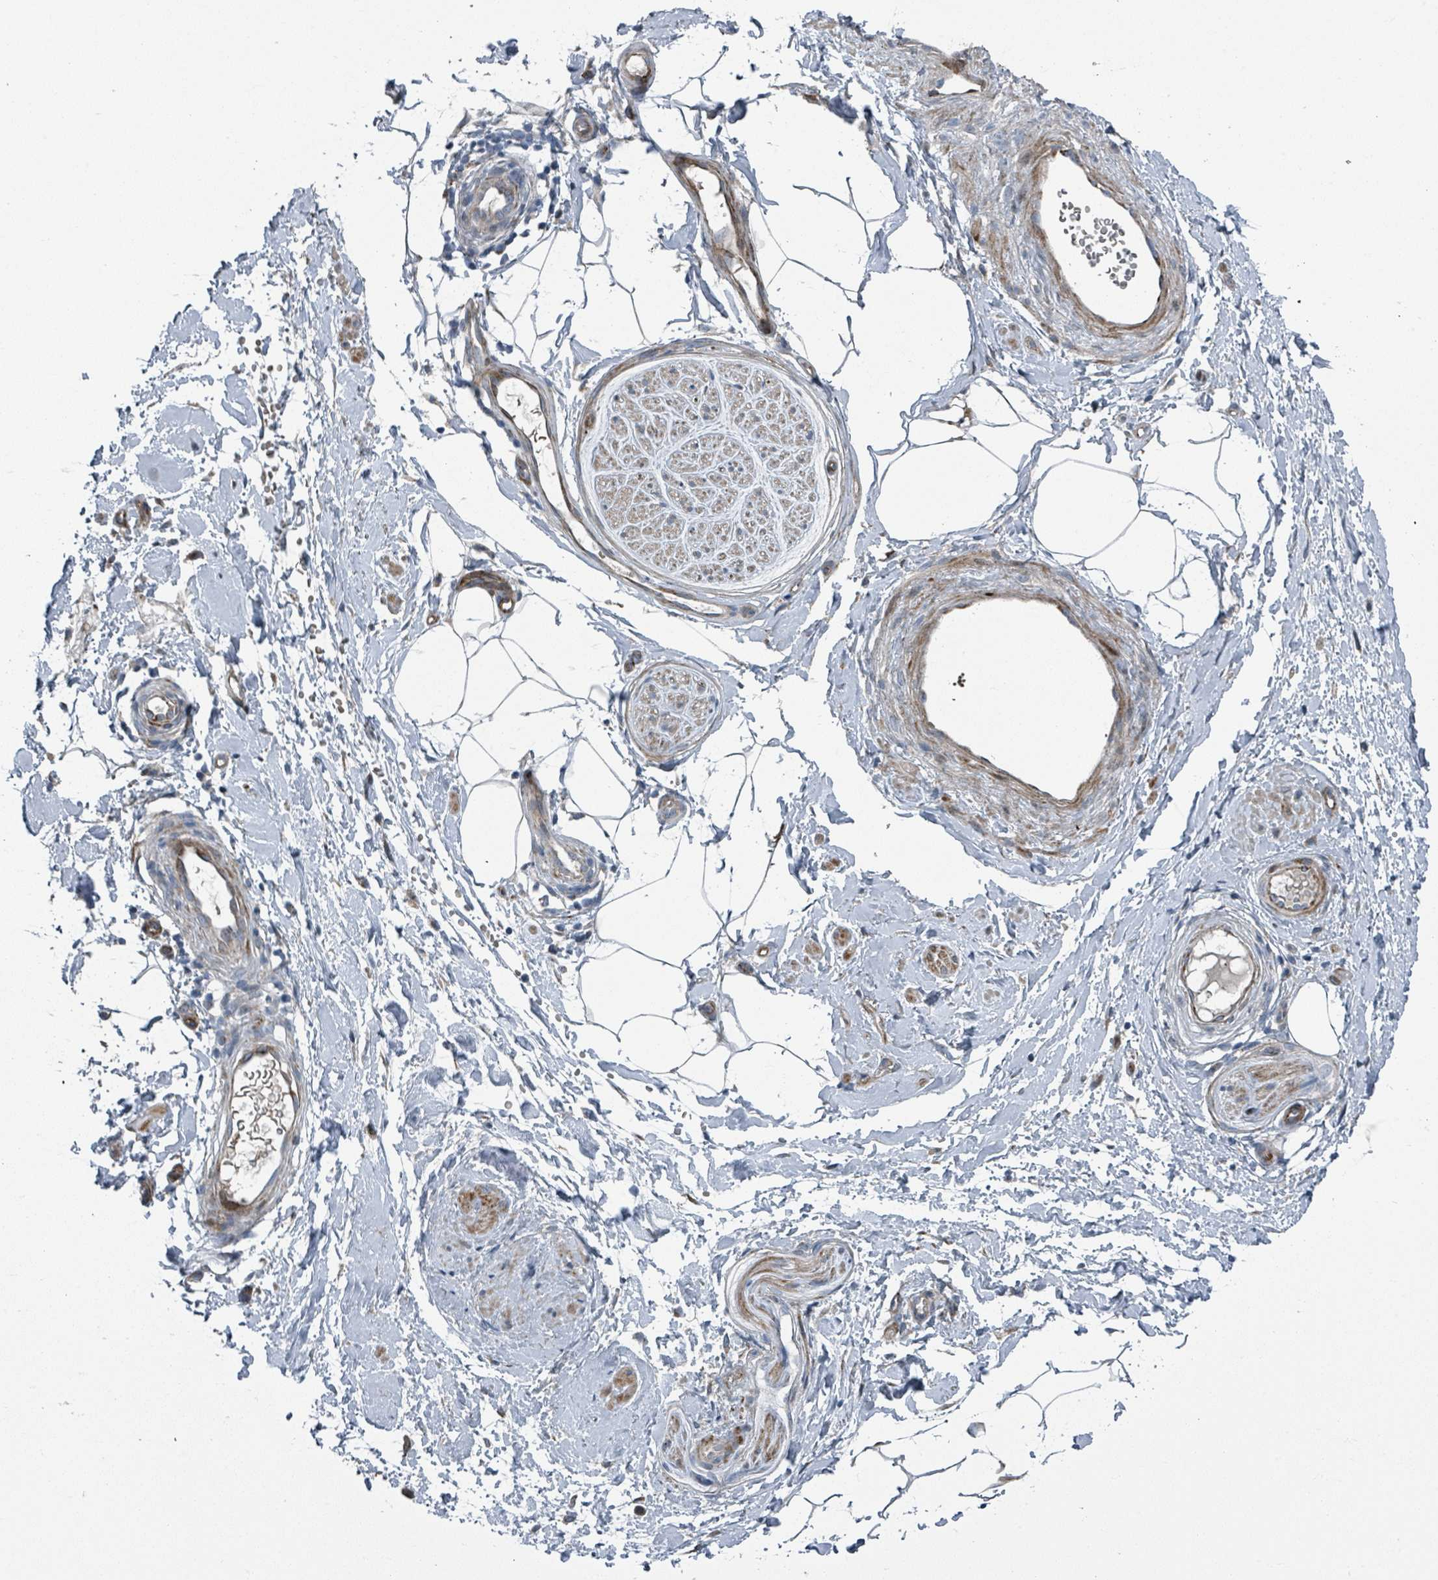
{"staining": {"intensity": "negative", "quantity": "none", "location": "none"}, "tissue": "adipose tissue", "cell_type": "Adipocytes", "image_type": "normal", "snomed": [{"axis": "morphology", "description": "Normal tissue, NOS"}, {"axis": "topography", "description": "Soft tissue"}, {"axis": "topography", "description": "Adipose tissue"}, {"axis": "topography", "description": "Vascular tissue"}, {"axis": "topography", "description": "Peripheral nerve tissue"}], "caption": "Immunohistochemistry of benign human adipose tissue displays no staining in adipocytes.", "gene": "DIPK2A", "patient": {"sex": "male", "age": 74}}